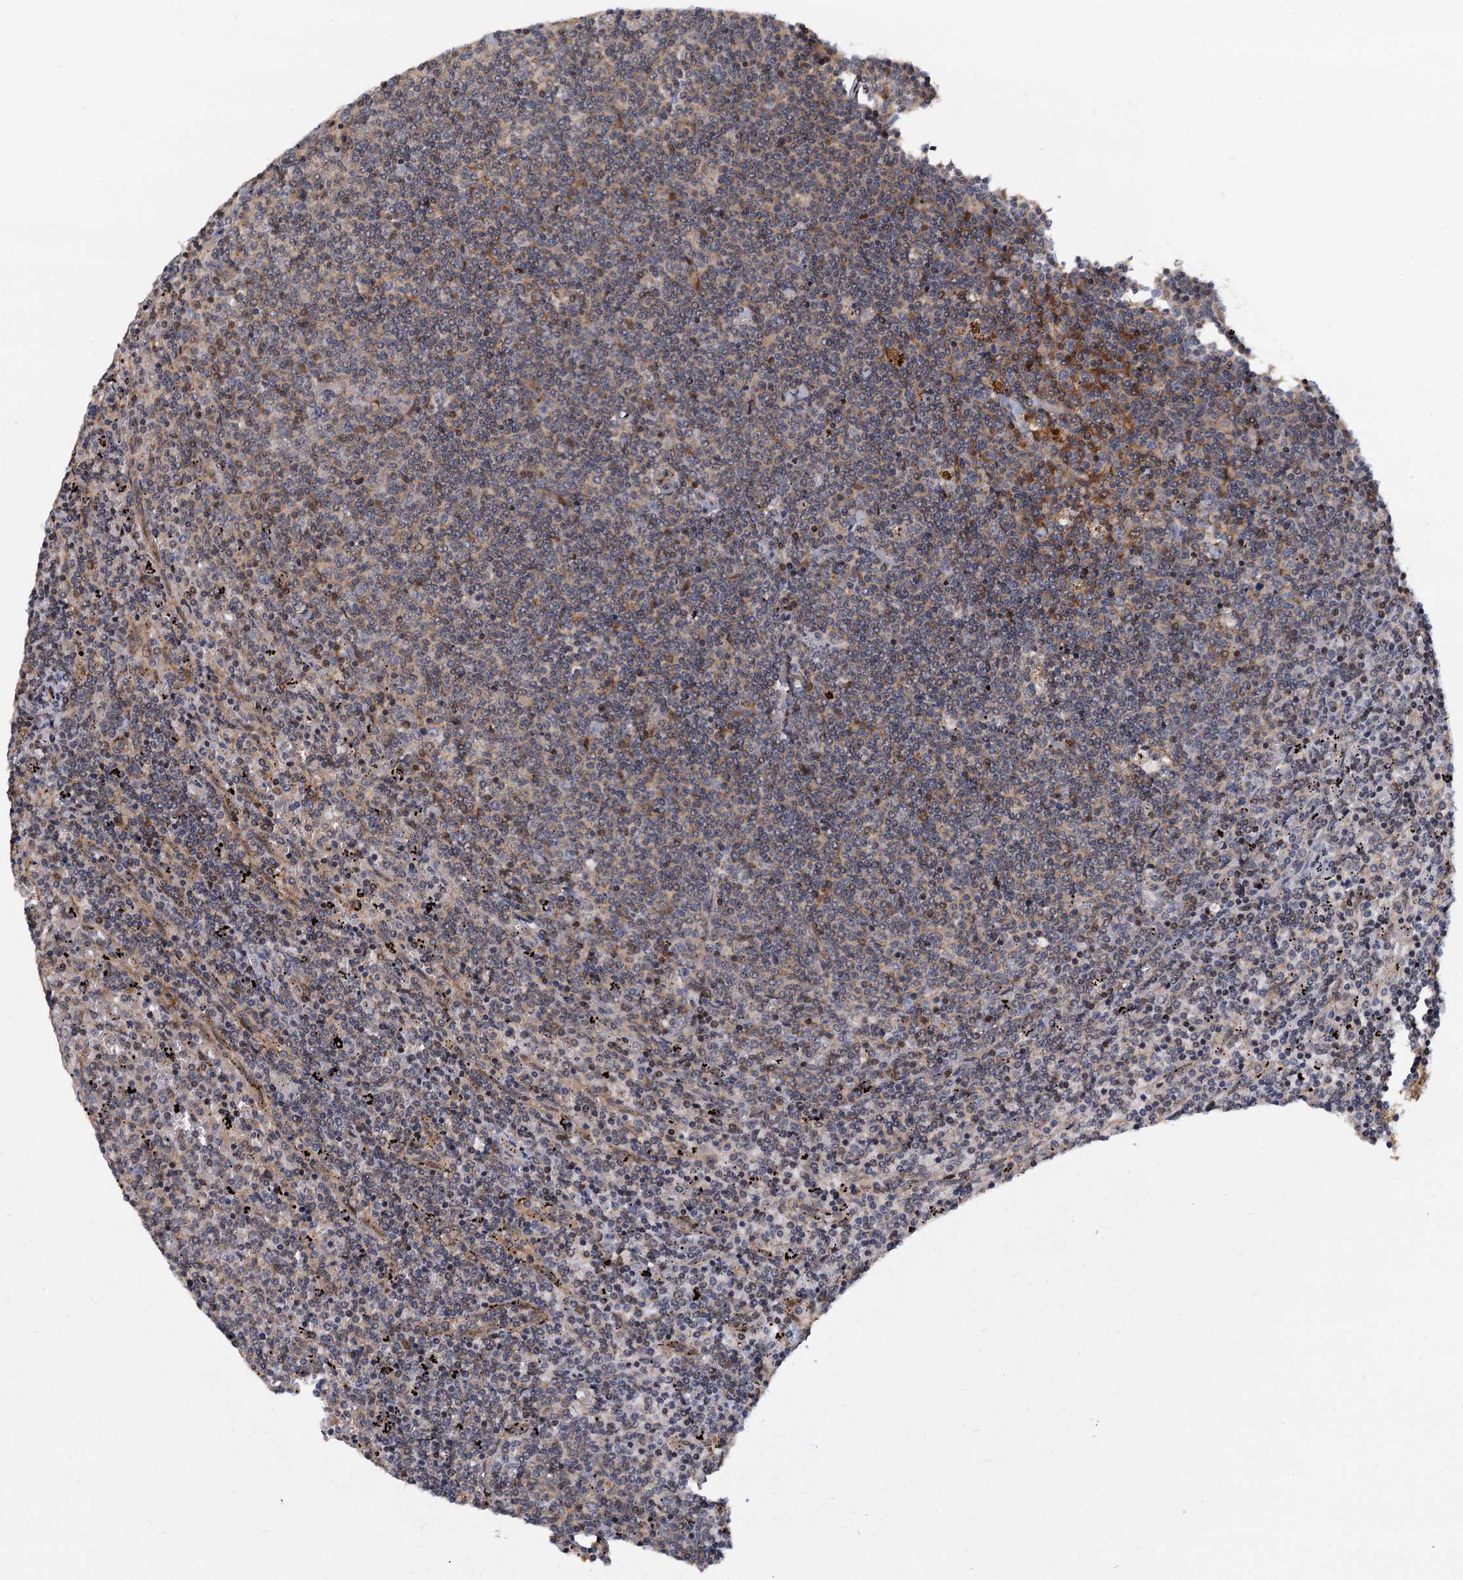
{"staining": {"intensity": "negative", "quantity": "none", "location": "none"}, "tissue": "lymphoma", "cell_type": "Tumor cells", "image_type": "cancer", "snomed": [{"axis": "morphology", "description": "Malignant lymphoma, non-Hodgkin's type, Low grade"}, {"axis": "topography", "description": "Spleen"}], "caption": "IHC image of human lymphoma stained for a protein (brown), which demonstrates no positivity in tumor cells.", "gene": "TOLLIP", "patient": {"sex": "female", "age": 50}}